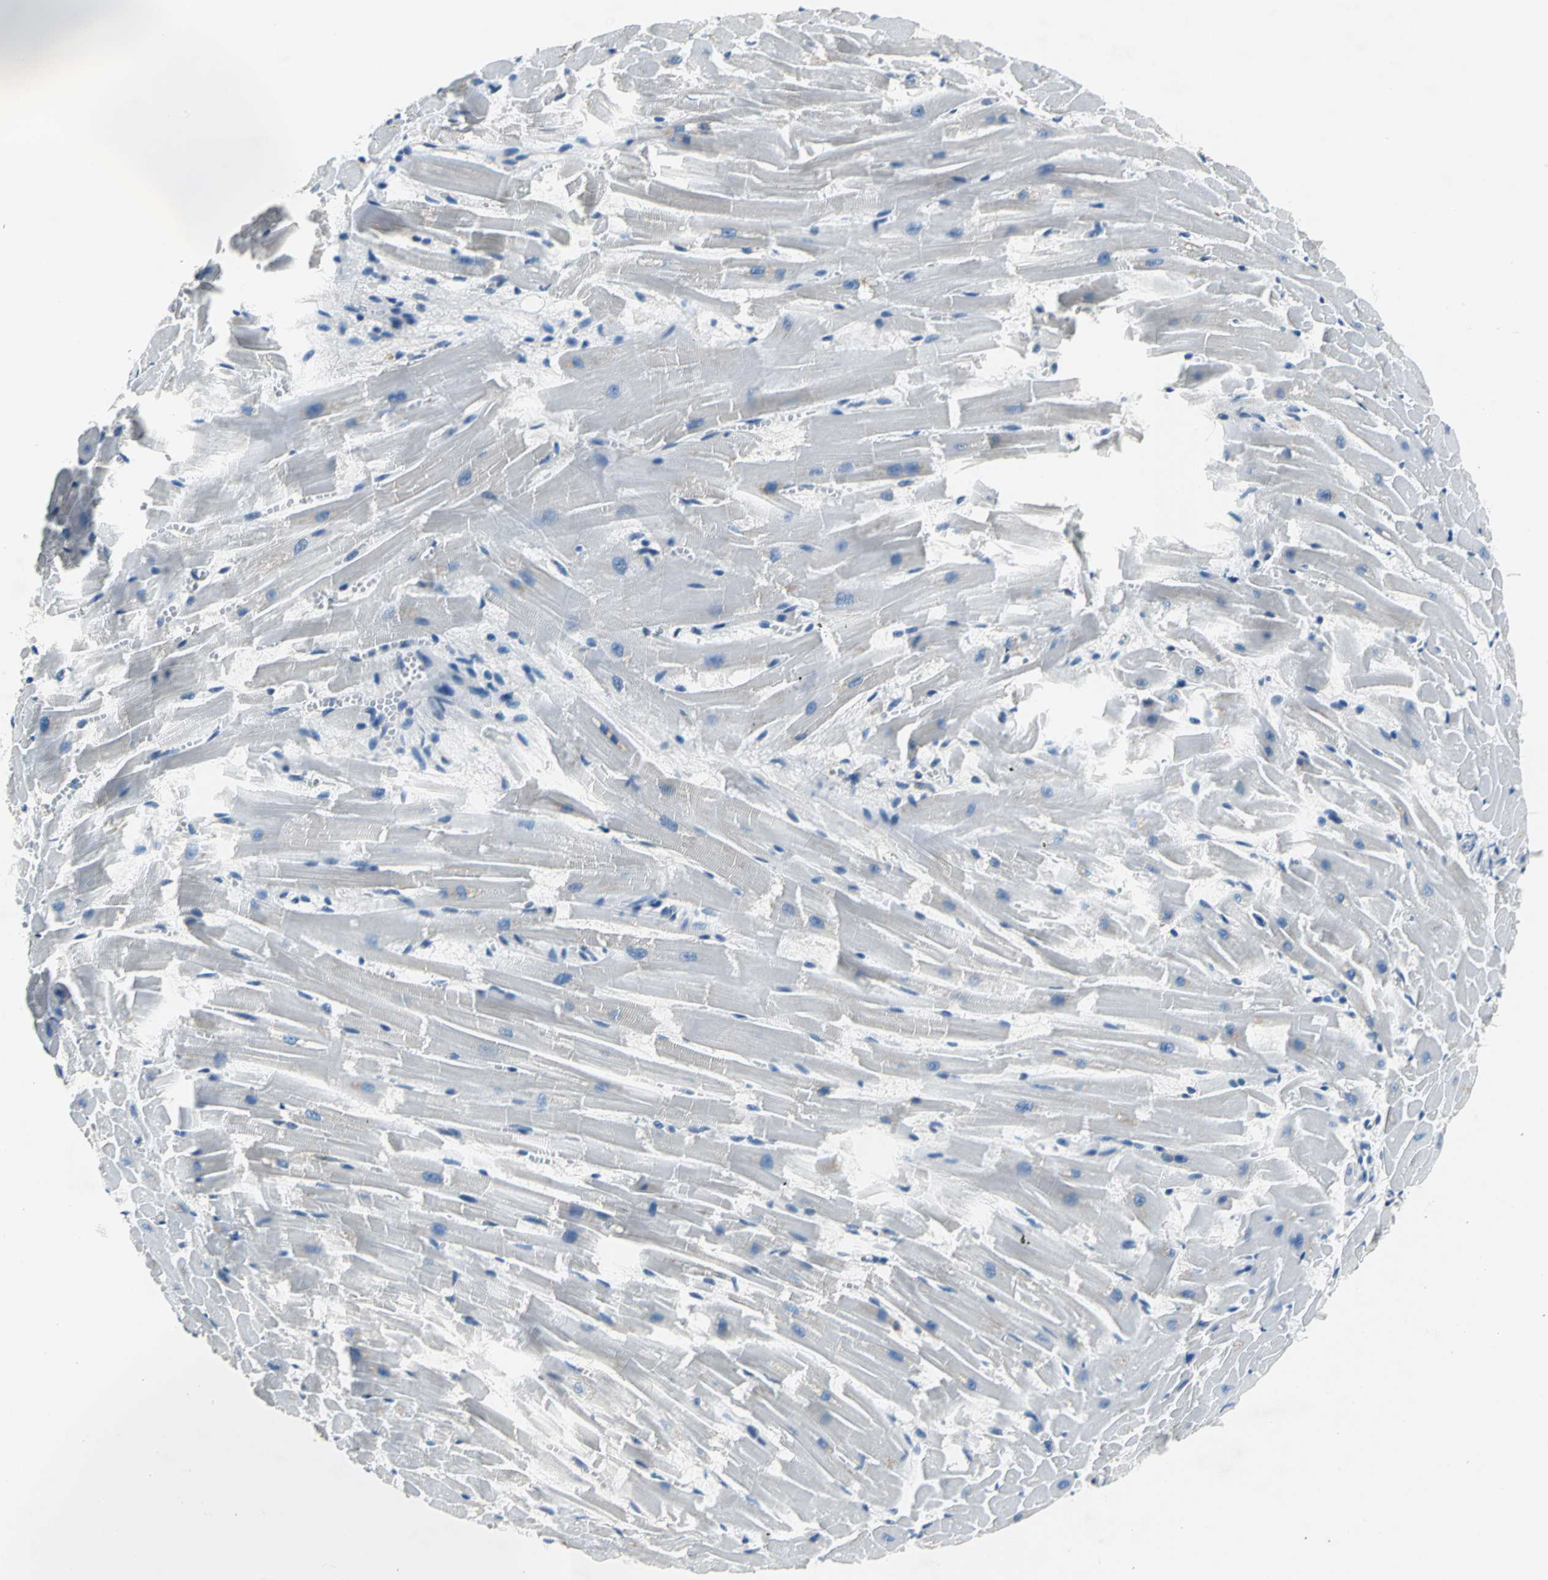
{"staining": {"intensity": "negative", "quantity": "none", "location": "none"}, "tissue": "heart muscle", "cell_type": "Cardiomyocytes", "image_type": "normal", "snomed": [{"axis": "morphology", "description": "Normal tissue, NOS"}, {"axis": "topography", "description": "Heart"}], "caption": "DAB (3,3'-diaminobenzidine) immunohistochemical staining of unremarkable human heart muscle exhibits no significant expression in cardiomyocytes. (Stains: DAB immunohistochemistry (IHC) with hematoxylin counter stain, Microscopy: brightfield microscopy at high magnification).", "gene": "ZNF415", "patient": {"sex": "female", "age": 19}}